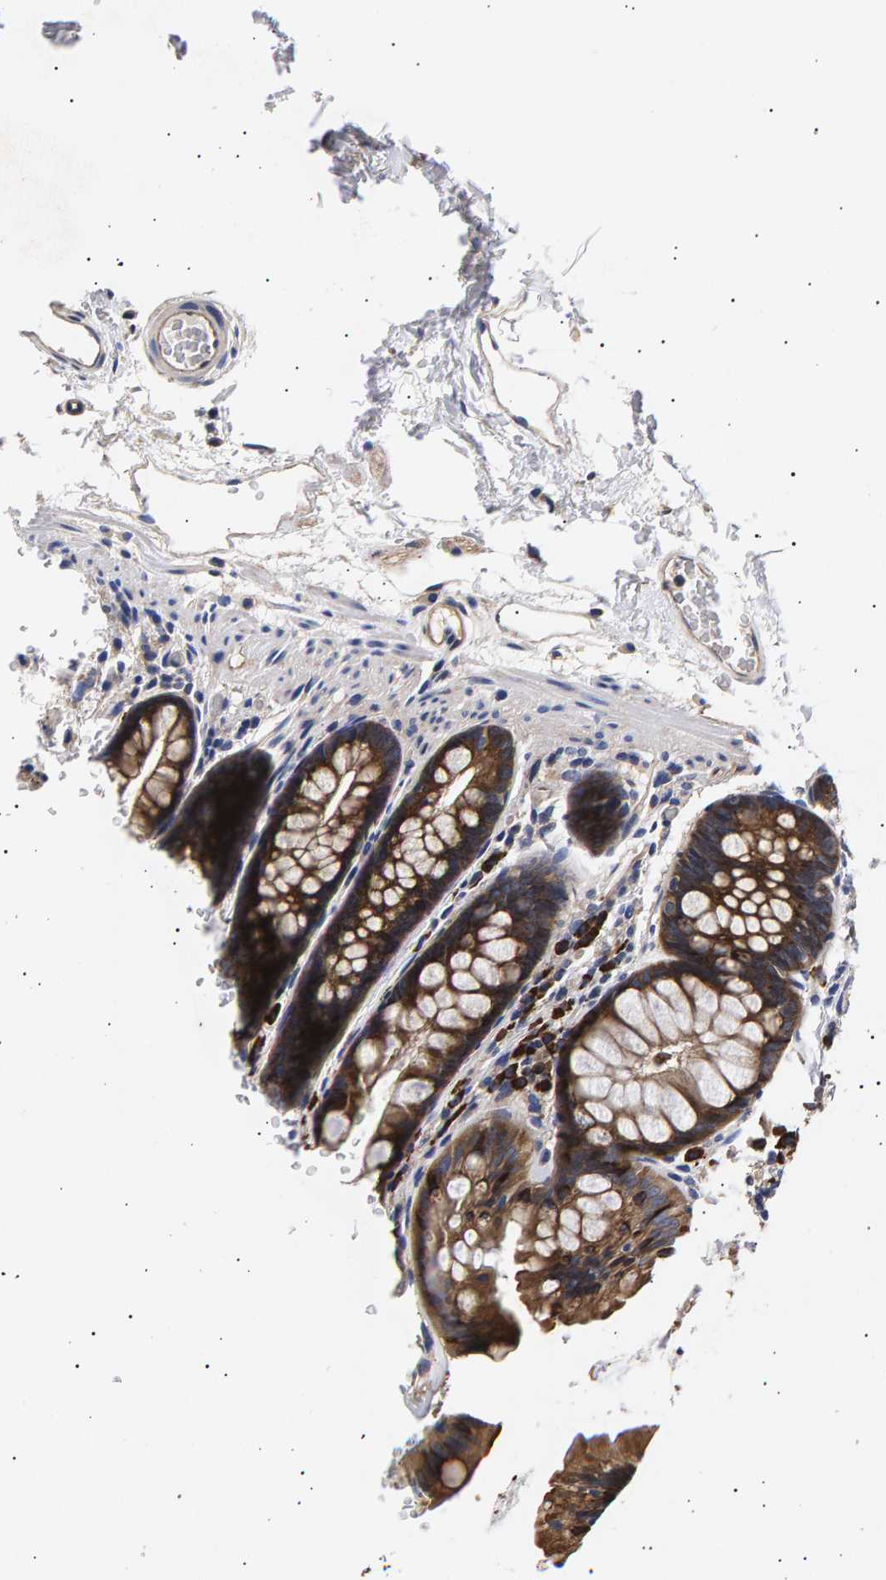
{"staining": {"intensity": "moderate", "quantity": ">75%", "location": "cytoplasmic/membranous"}, "tissue": "colon", "cell_type": "Endothelial cells", "image_type": "normal", "snomed": [{"axis": "morphology", "description": "Normal tissue, NOS"}, {"axis": "topography", "description": "Colon"}], "caption": "Immunohistochemistry (IHC) (DAB (3,3'-diaminobenzidine)) staining of unremarkable colon exhibits moderate cytoplasmic/membranous protein staining in about >75% of endothelial cells.", "gene": "ANKRD40", "patient": {"sex": "female", "age": 56}}